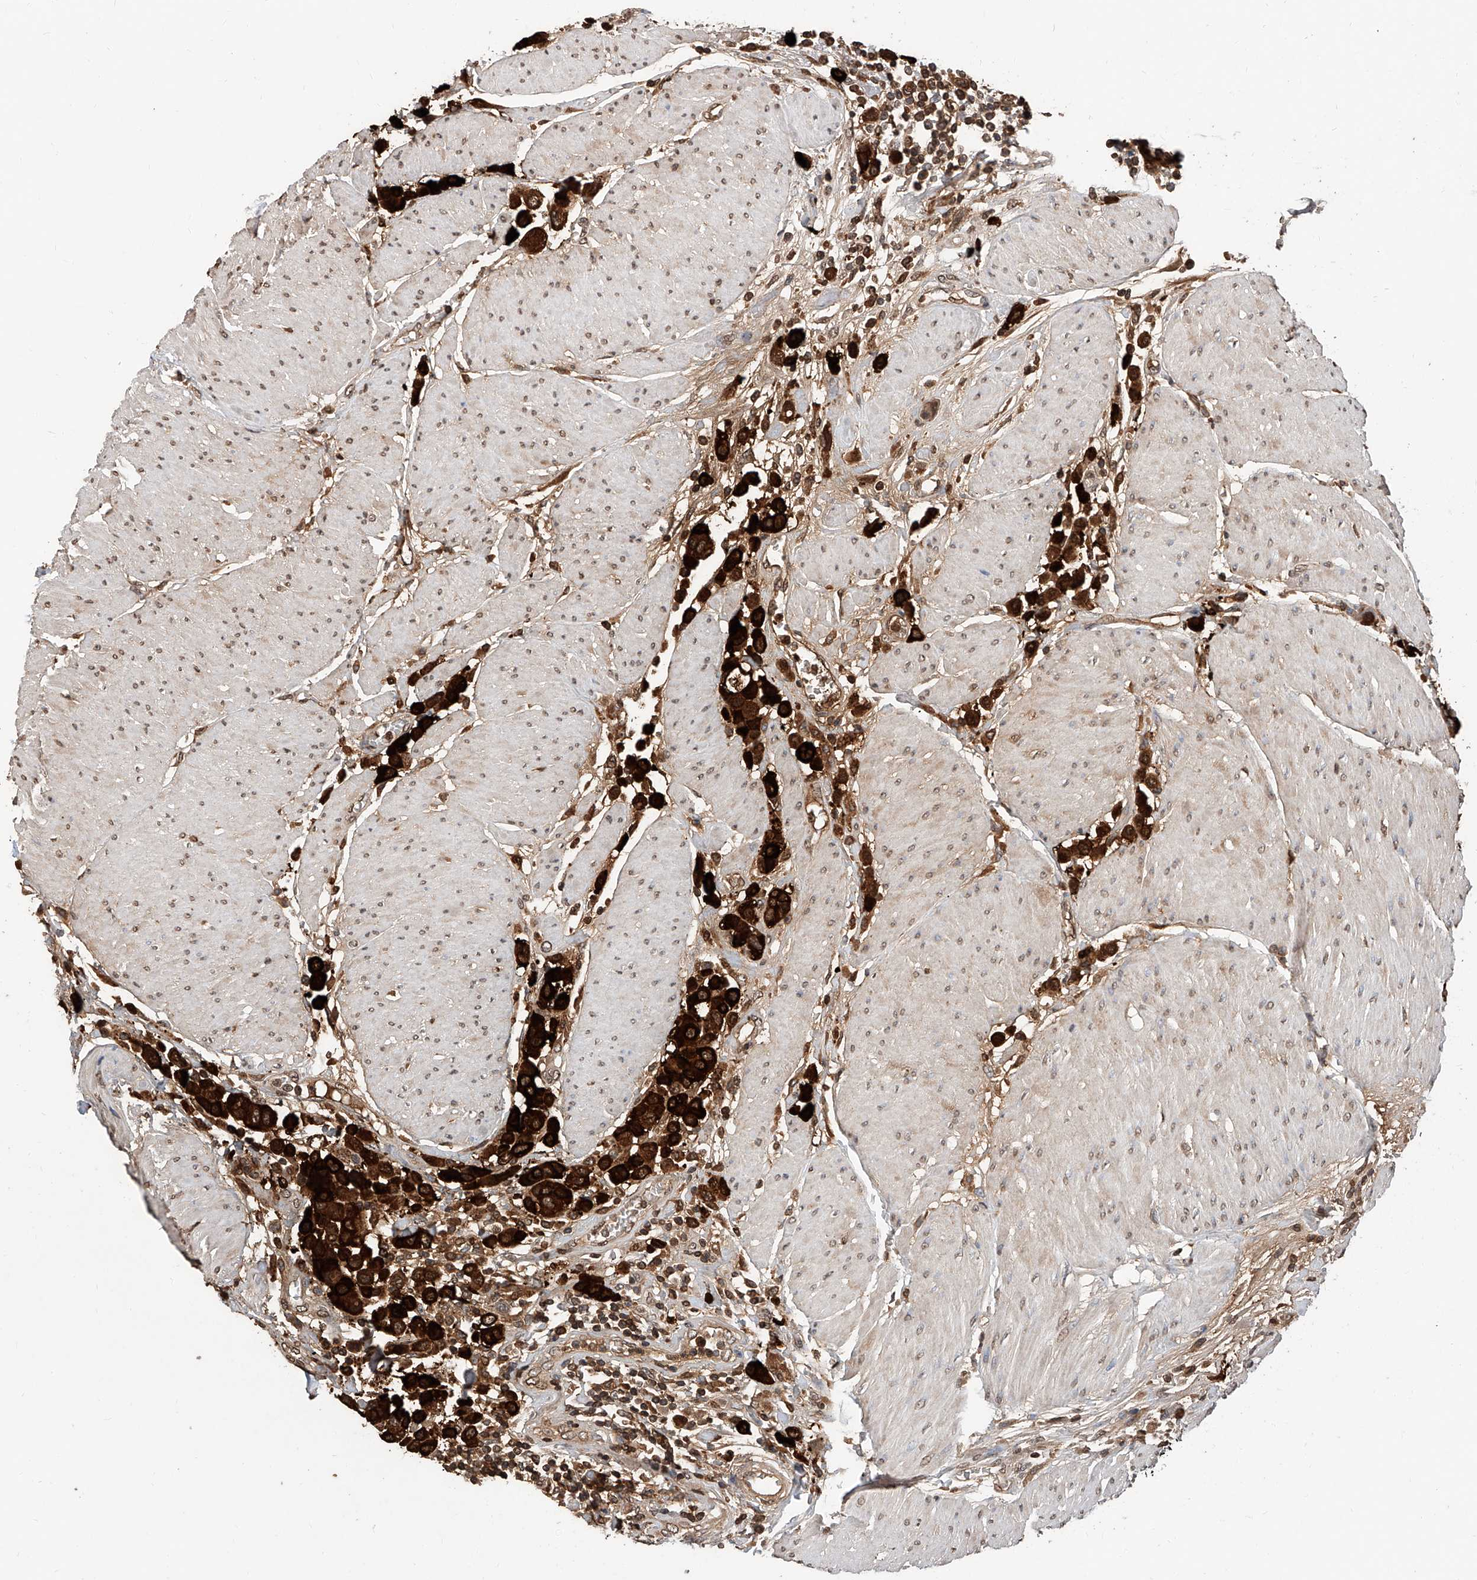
{"staining": {"intensity": "strong", "quantity": ">75%", "location": "cytoplasmic/membranous"}, "tissue": "urothelial cancer", "cell_type": "Tumor cells", "image_type": "cancer", "snomed": [{"axis": "morphology", "description": "Urothelial carcinoma, High grade"}, {"axis": "topography", "description": "Urinary bladder"}], "caption": "Brown immunohistochemical staining in urothelial cancer displays strong cytoplasmic/membranous staining in approximately >75% of tumor cells.", "gene": "RP9", "patient": {"sex": "male", "age": 50}}